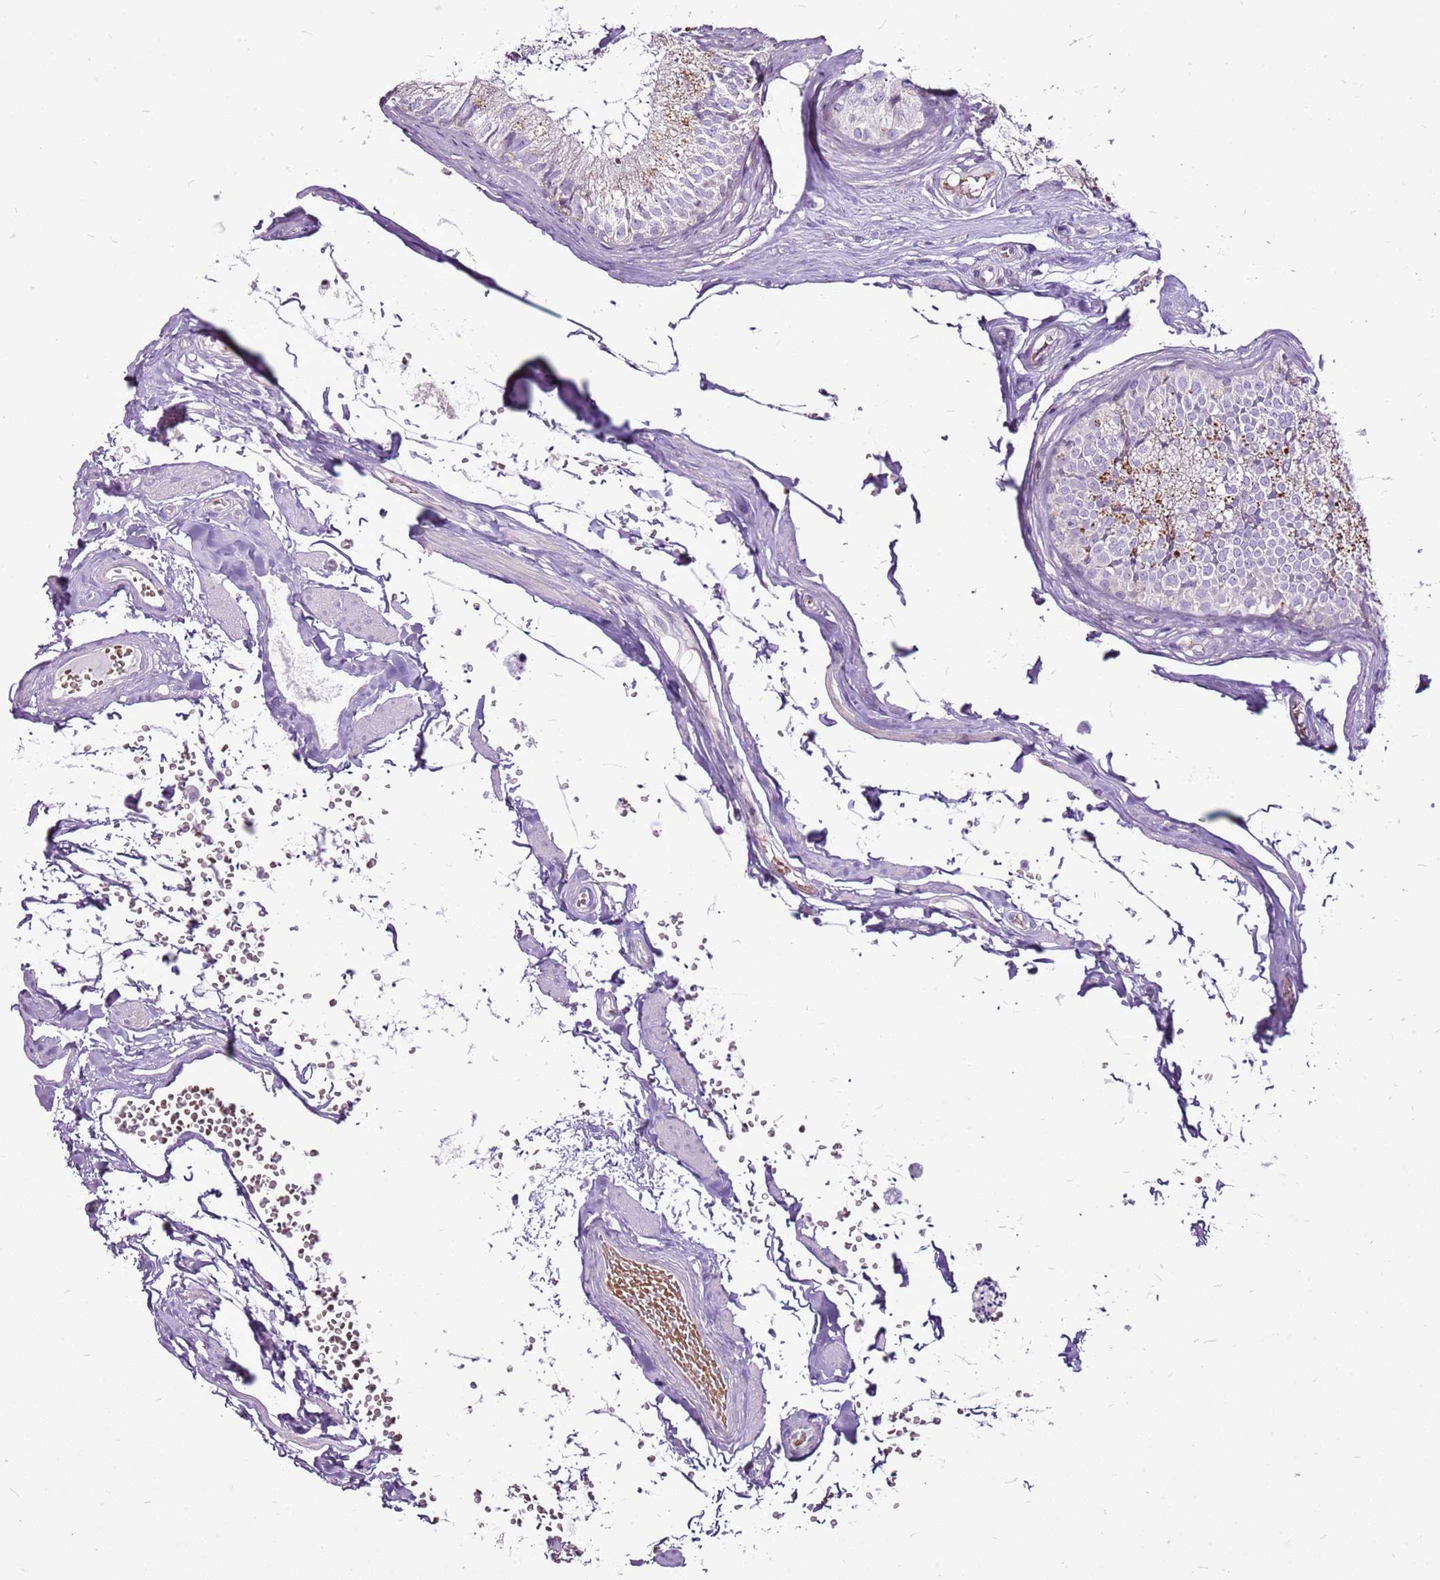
{"staining": {"intensity": "moderate", "quantity": "<25%", "location": "cytoplasmic/membranous"}, "tissue": "epididymis", "cell_type": "Glandular cells", "image_type": "normal", "snomed": [{"axis": "morphology", "description": "Normal tissue, NOS"}, {"axis": "topography", "description": "Epididymis"}], "caption": "Immunohistochemical staining of normal human epididymis shows <25% levels of moderate cytoplasmic/membranous protein expression in approximately <25% of glandular cells. (DAB IHC, brown staining for protein, blue staining for nuclei).", "gene": "CHAC2", "patient": {"sex": "male", "age": 79}}